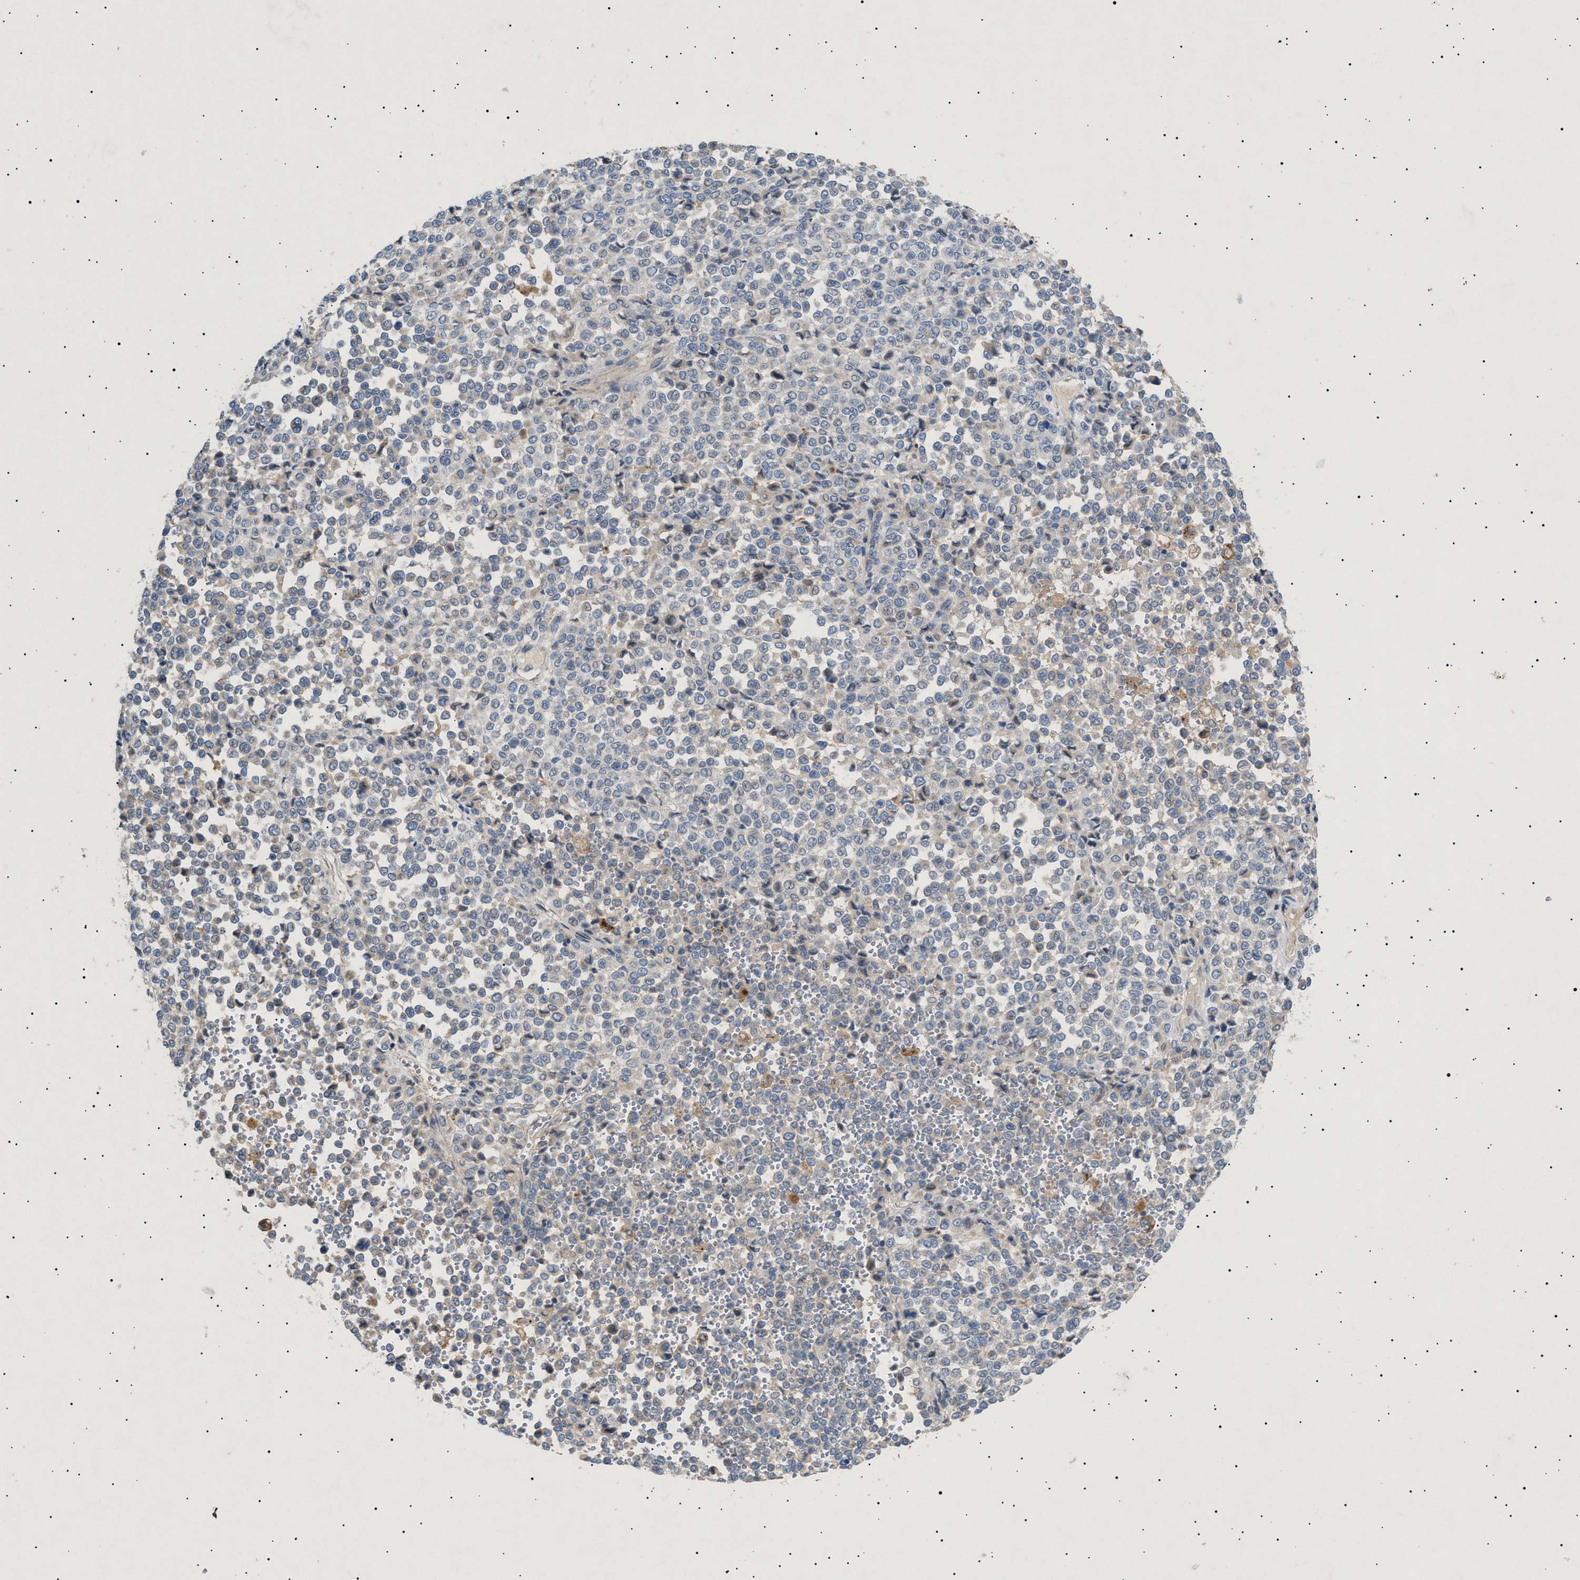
{"staining": {"intensity": "weak", "quantity": "<25%", "location": "cytoplasmic/membranous"}, "tissue": "melanoma", "cell_type": "Tumor cells", "image_type": "cancer", "snomed": [{"axis": "morphology", "description": "Malignant melanoma, Metastatic site"}, {"axis": "topography", "description": "Pancreas"}], "caption": "IHC micrograph of neoplastic tissue: malignant melanoma (metastatic site) stained with DAB (3,3'-diaminobenzidine) reveals no significant protein expression in tumor cells.", "gene": "SIRT5", "patient": {"sex": "female", "age": 30}}